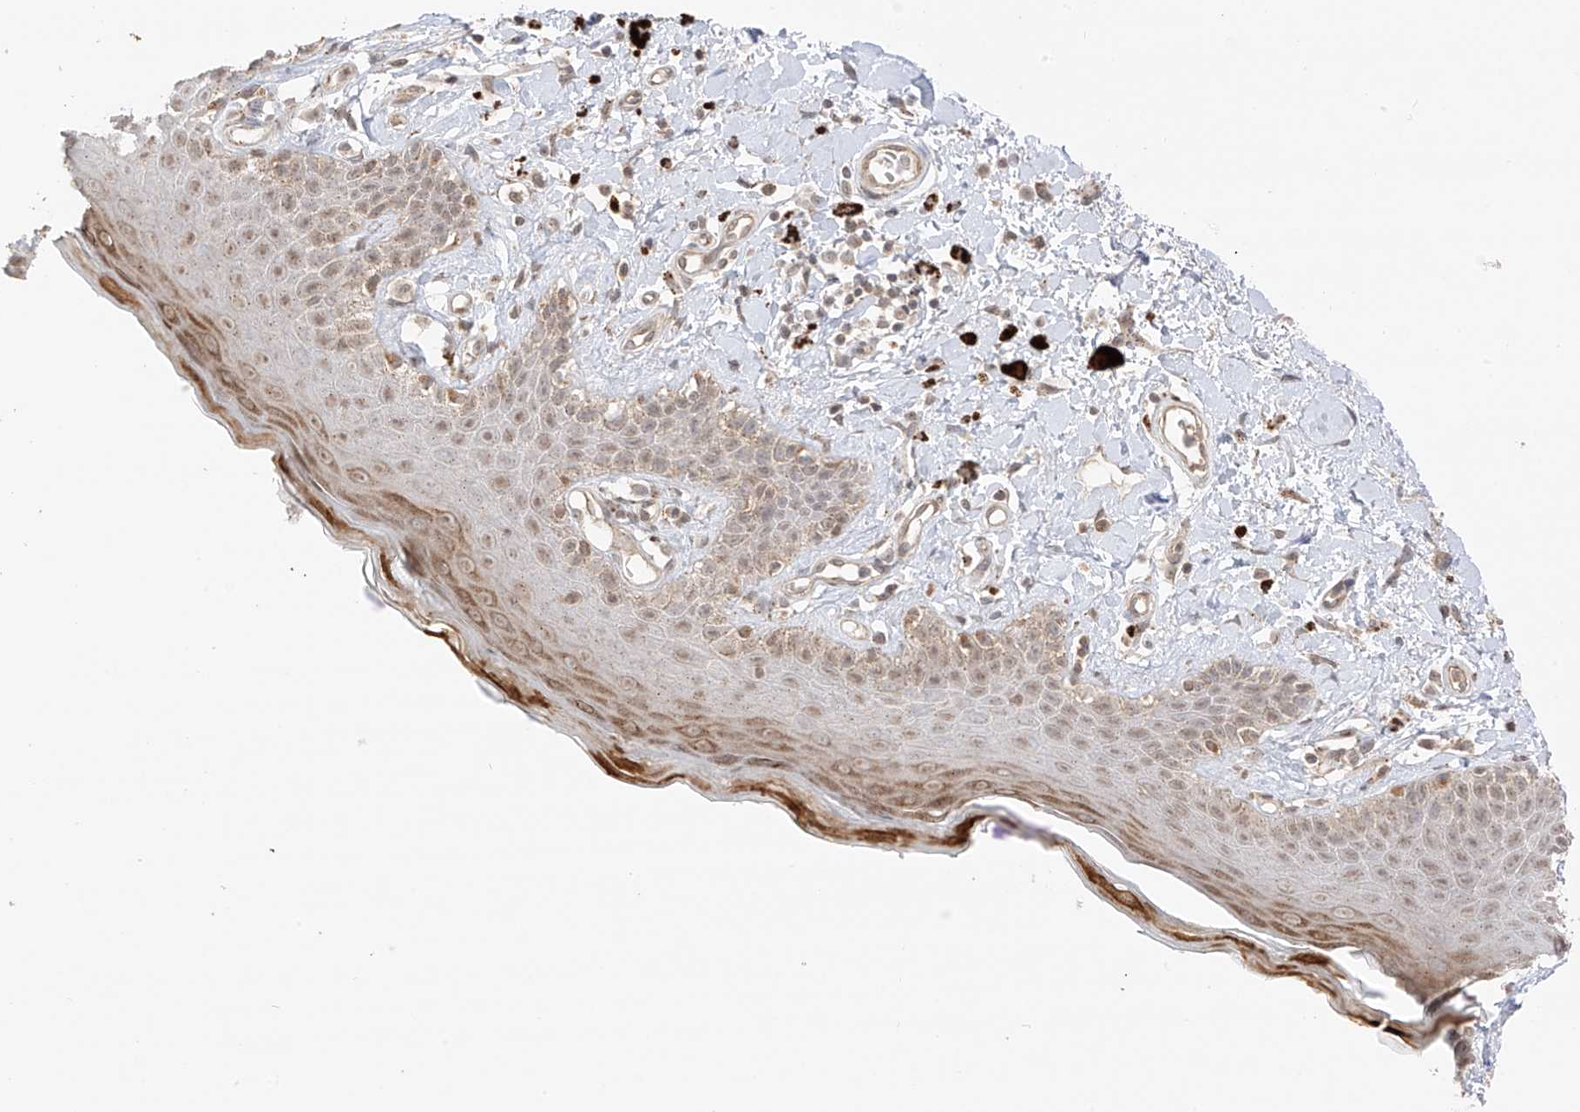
{"staining": {"intensity": "moderate", "quantity": "25%-75%", "location": "cytoplasmic/membranous,nuclear"}, "tissue": "skin", "cell_type": "Epidermal cells", "image_type": "normal", "snomed": [{"axis": "morphology", "description": "Normal tissue, NOS"}, {"axis": "topography", "description": "Anal"}], "caption": "A medium amount of moderate cytoplasmic/membranous,nuclear expression is identified in approximately 25%-75% of epidermal cells in normal skin.", "gene": "N4BP3", "patient": {"sex": "female", "age": 78}}